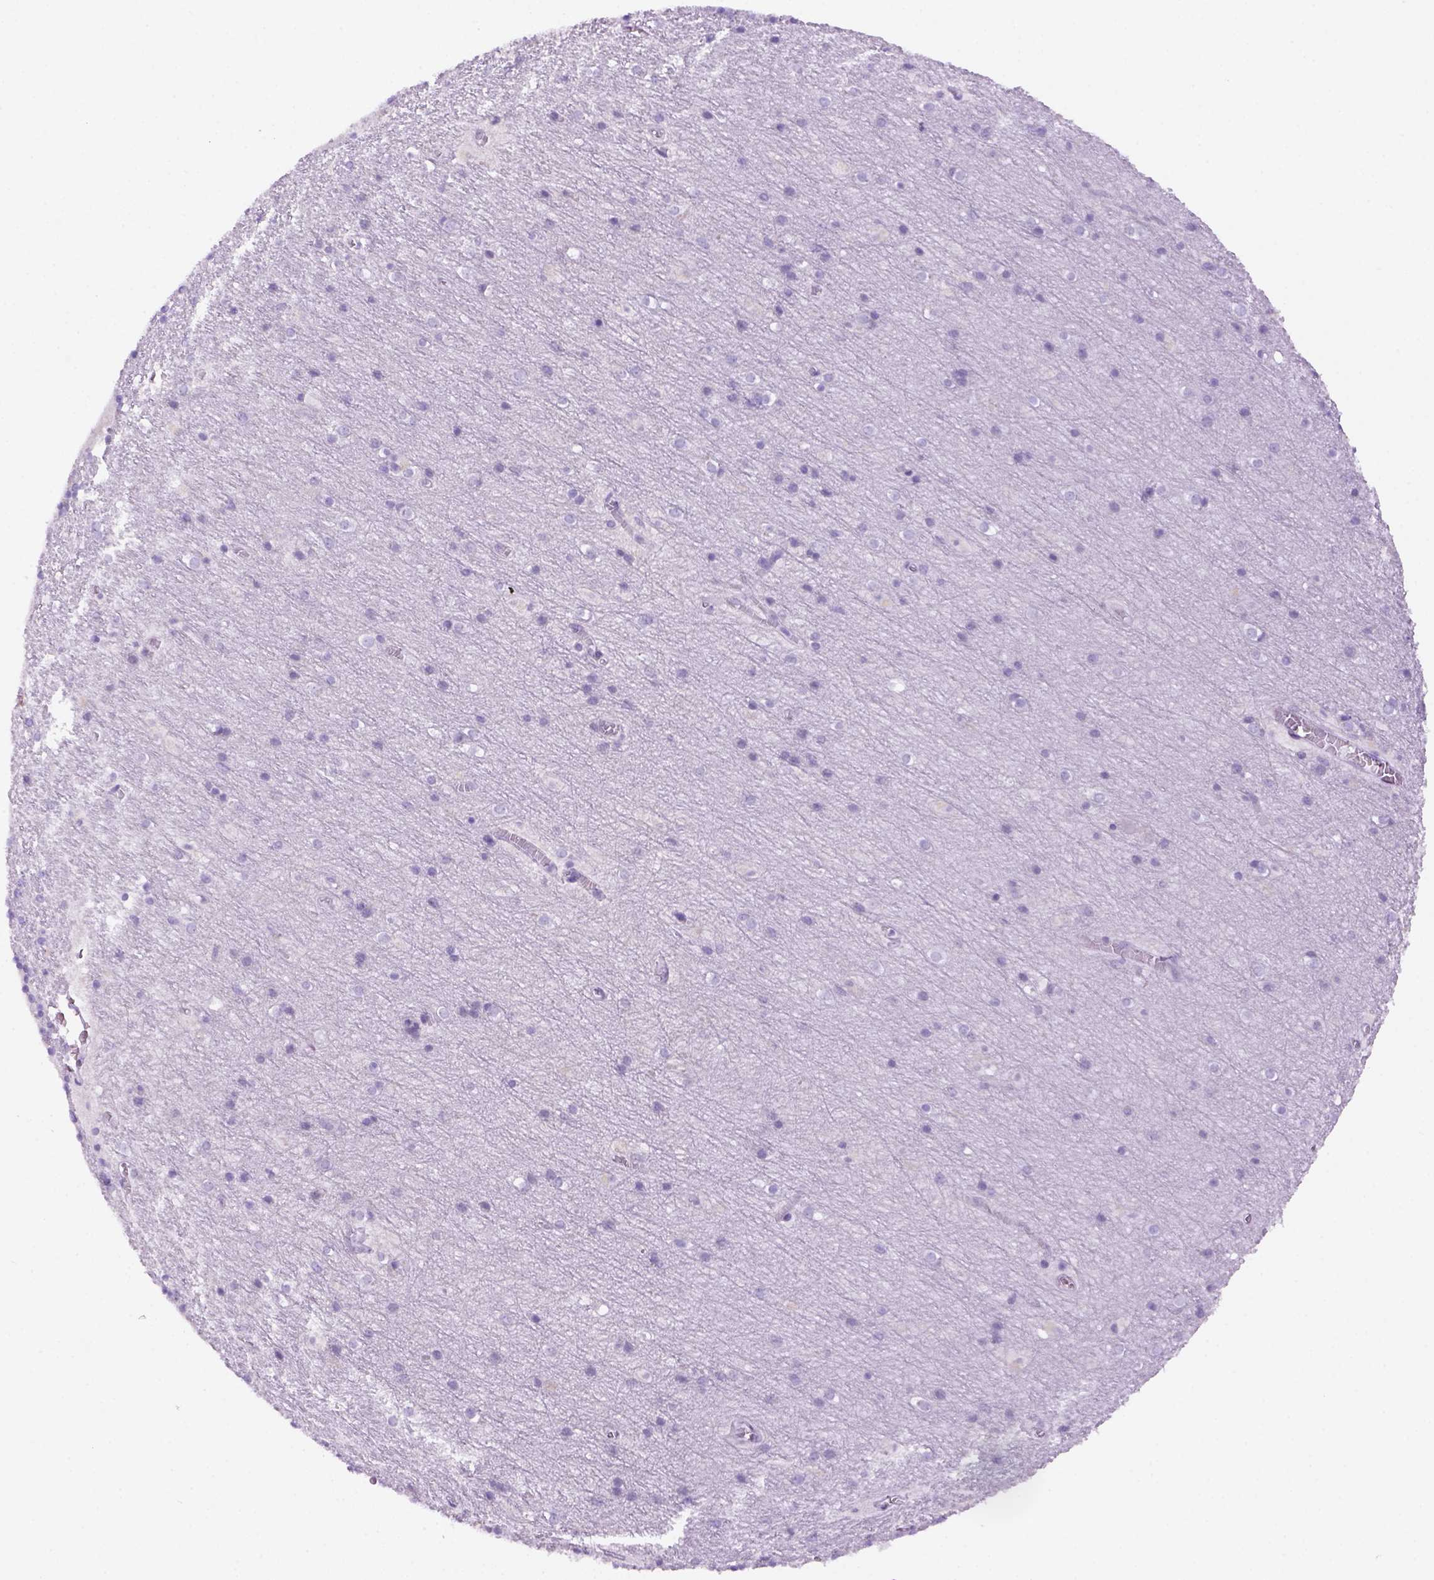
{"staining": {"intensity": "negative", "quantity": "none", "location": "none"}, "tissue": "cerebellum", "cell_type": "Cells in granular layer", "image_type": "normal", "snomed": [{"axis": "morphology", "description": "Normal tissue, NOS"}, {"axis": "topography", "description": "Cerebellum"}], "caption": "Photomicrograph shows no protein staining in cells in granular layer of unremarkable cerebellum. (DAB IHC, high magnification).", "gene": "DNAH11", "patient": {"sex": "male", "age": 70}}